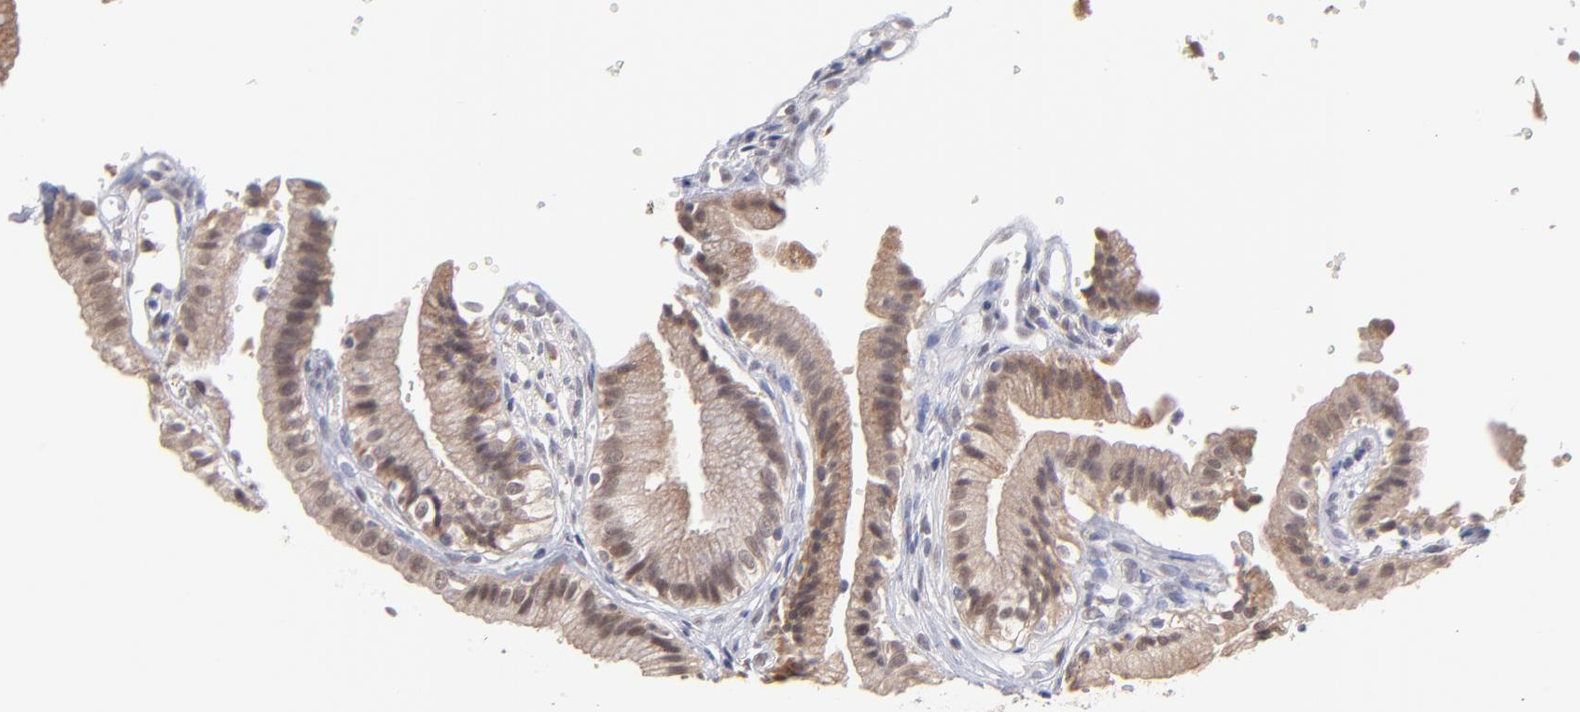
{"staining": {"intensity": "weak", "quantity": ">75%", "location": "nuclear"}, "tissue": "gallbladder", "cell_type": "Glandular cells", "image_type": "normal", "snomed": [{"axis": "morphology", "description": "Normal tissue, NOS"}, {"axis": "topography", "description": "Gallbladder"}], "caption": "Immunohistochemistry (IHC) photomicrograph of benign gallbladder stained for a protein (brown), which reveals low levels of weak nuclear staining in about >75% of glandular cells.", "gene": "OAS1", "patient": {"sex": "male", "age": 65}}